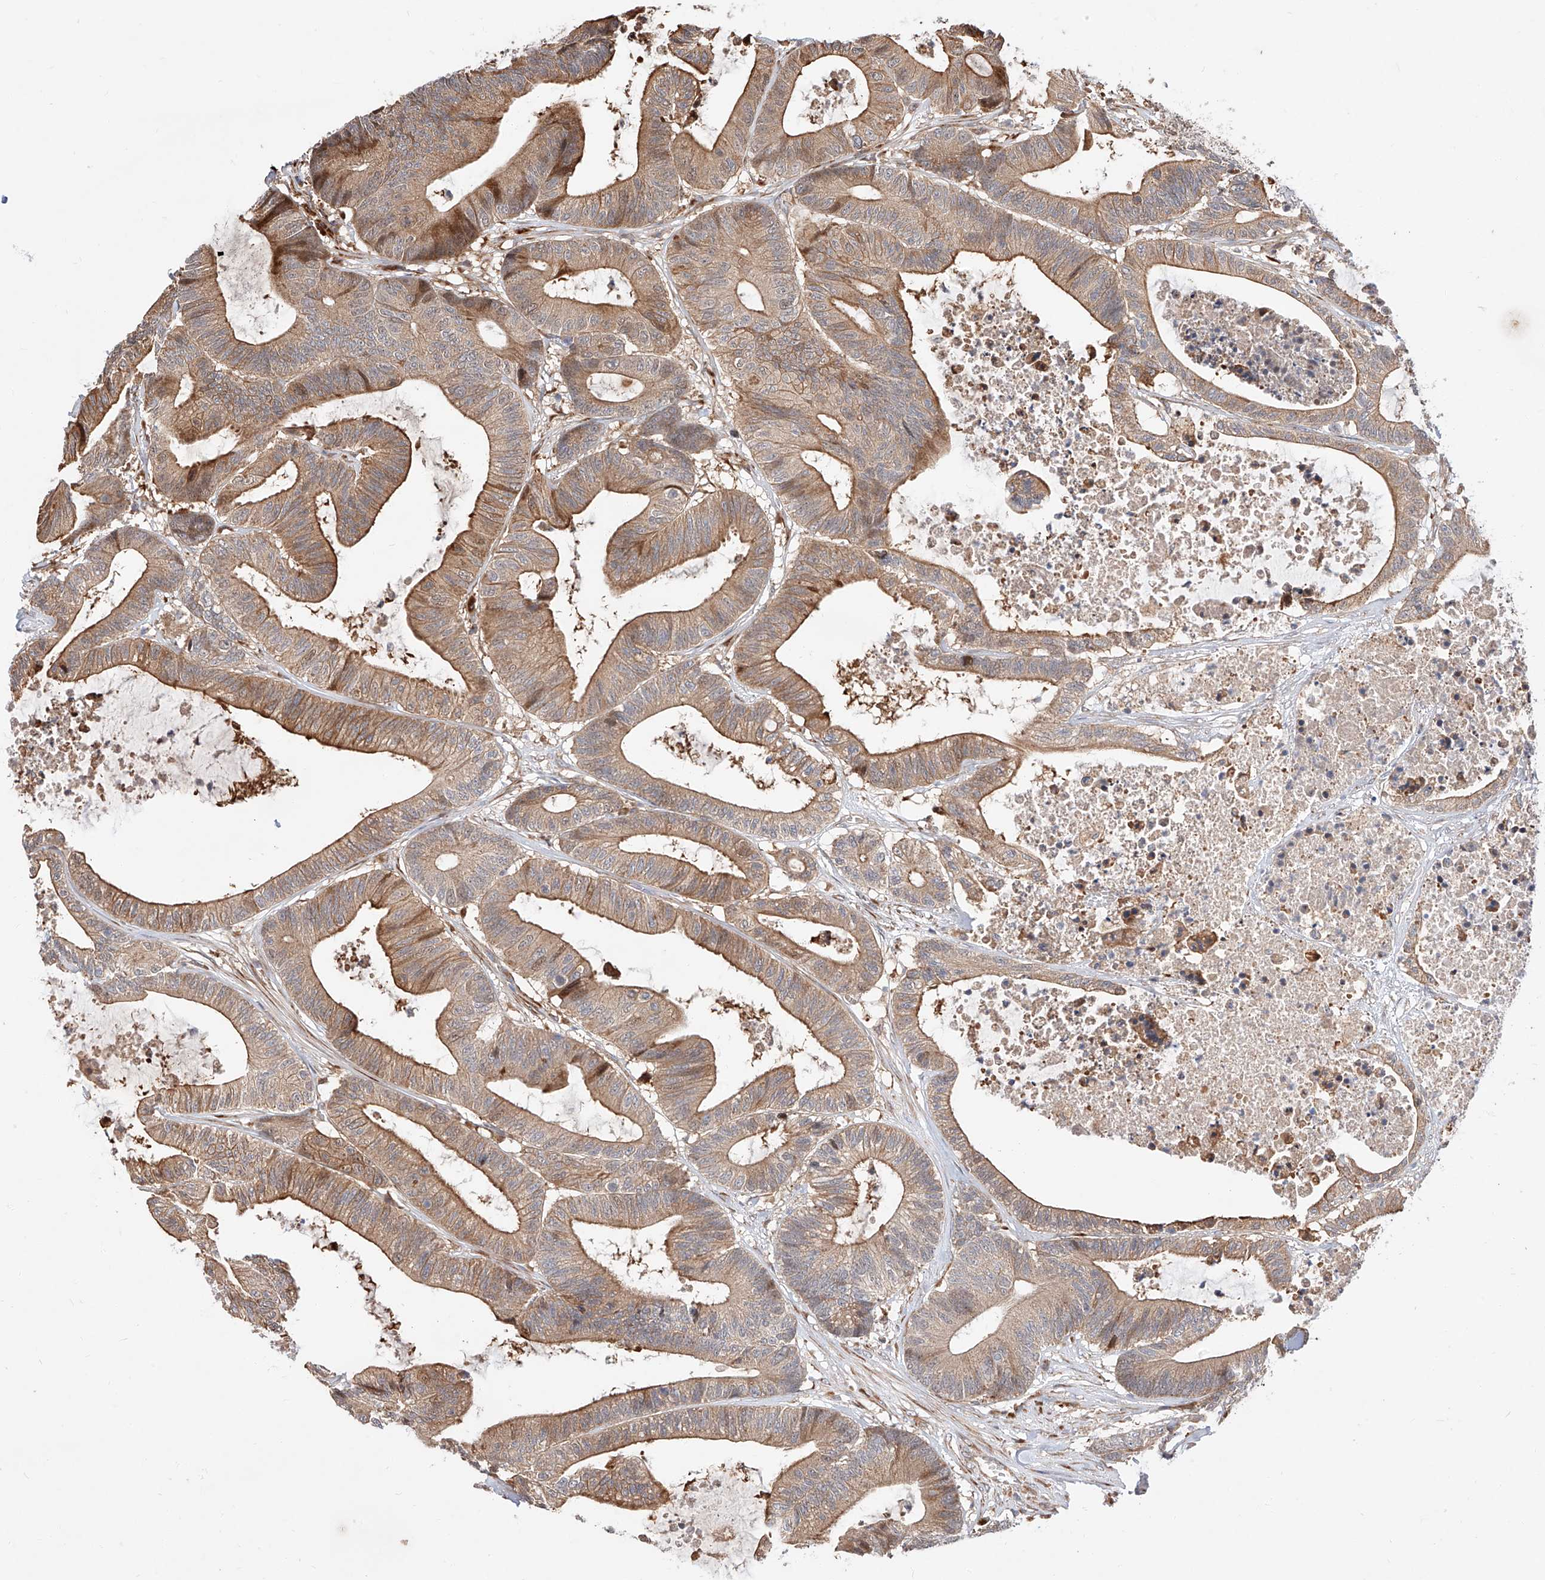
{"staining": {"intensity": "moderate", "quantity": ">75%", "location": "cytoplasmic/membranous"}, "tissue": "colorectal cancer", "cell_type": "Tumor cells", "image_type": "cancer", "snomed": [{"axis": "morphology", "description": "Adenocarcinoma, NOS"}, {"axis": "topography", "description": "Colon"}], "caption": "Colorectal adenocarcinoma stained for a protein (brown) exhibits moderate cytoplasmic/membranous positive staining in about >75% of tumor cells.", "gene": "DIRAS3", "patient": {"sex": "female", "age": 84}}